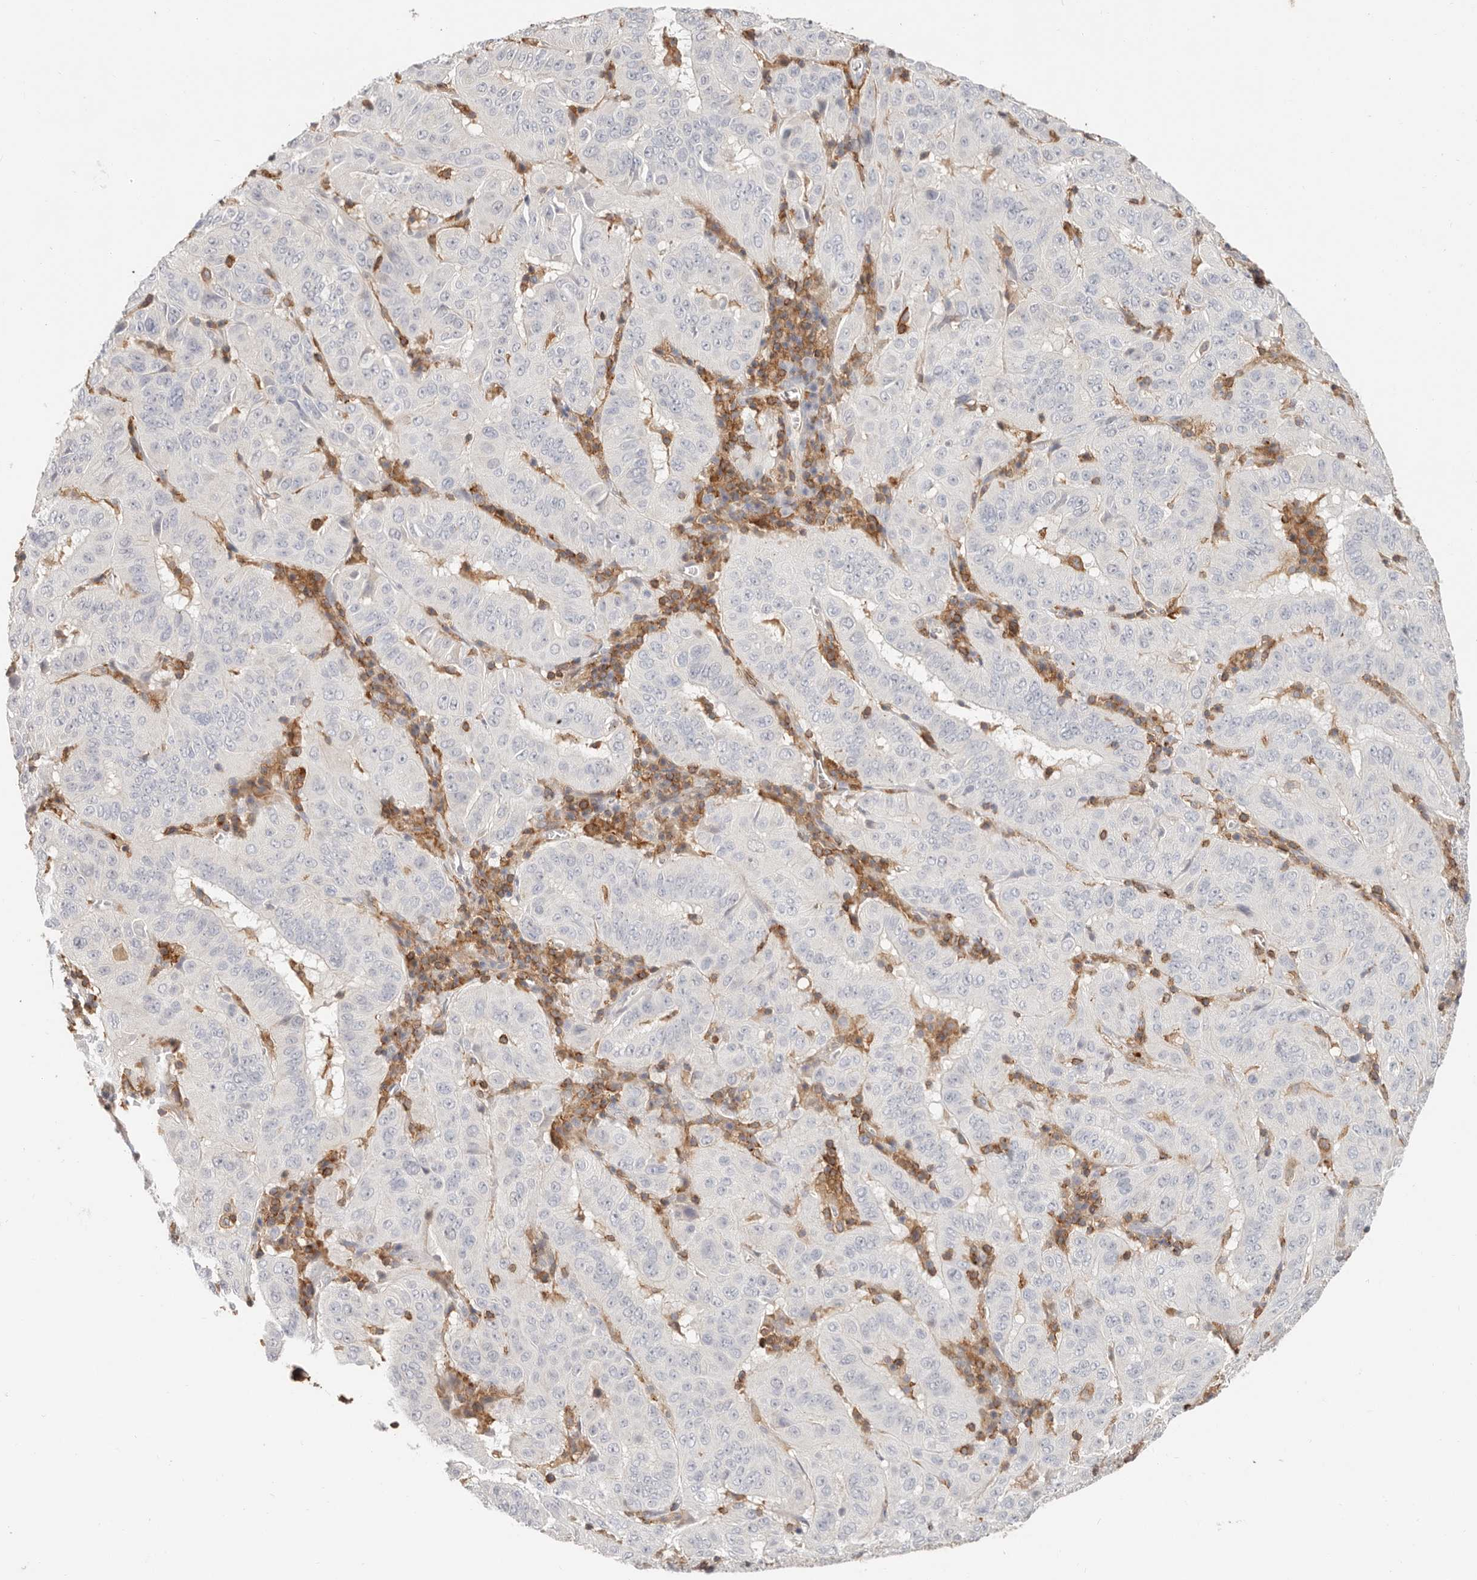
{"staining": {"intensity": "negative", "quantity": "none", "location": "none"}, "tissue": "pancreatic cancer", "cell_type": "Tumor cells", "image_type": "cancer", "snomed": [{"axis": "morphology", "description": "Adenocarcinoma, NOS"}, {"axis": "topography", "description": "Pancreas"}], "caption": "This is an IHC micrograph of pancreatic adenocarcinoma. There is no expression in tumor cells.", "gene": "TMEM63B", "patient": {"sex": "male", "age": 63}}